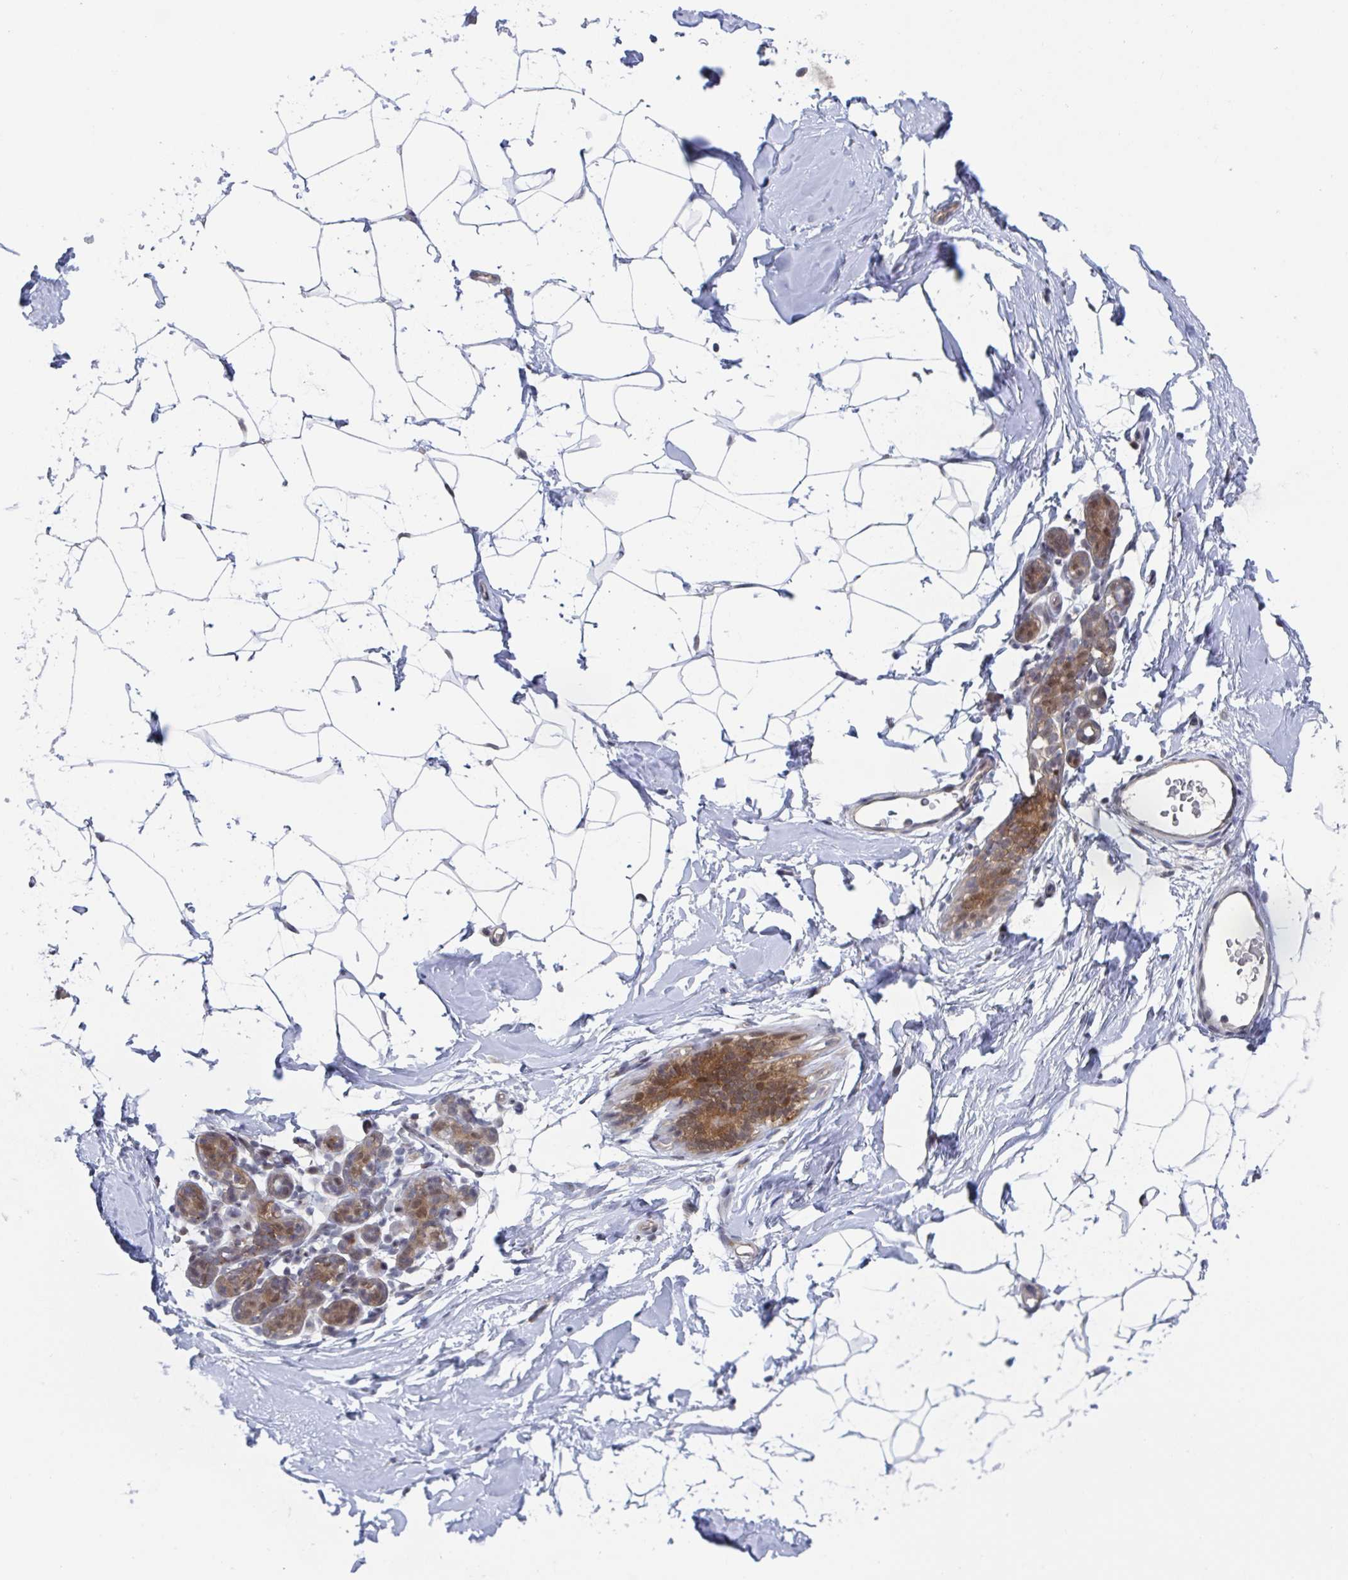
{"staining": {"intensity": "negative", "quantity": "none", "location": "none"}, "tissue": "breast", "cell_type": "Adipocytes", "image_type": "normal", "snomed": [{"axis": "morphology", "description": "Normal tissue, NOS"}, {"axis": "topography", "description": "Breast"}], "caption": "Immunohistochemistry histopathology image of normal human breast stained for a protein (brown), which displays no expression in adipocytes.", "gene": "RNF212", "patient": {"sex": "female", "age": 32}}